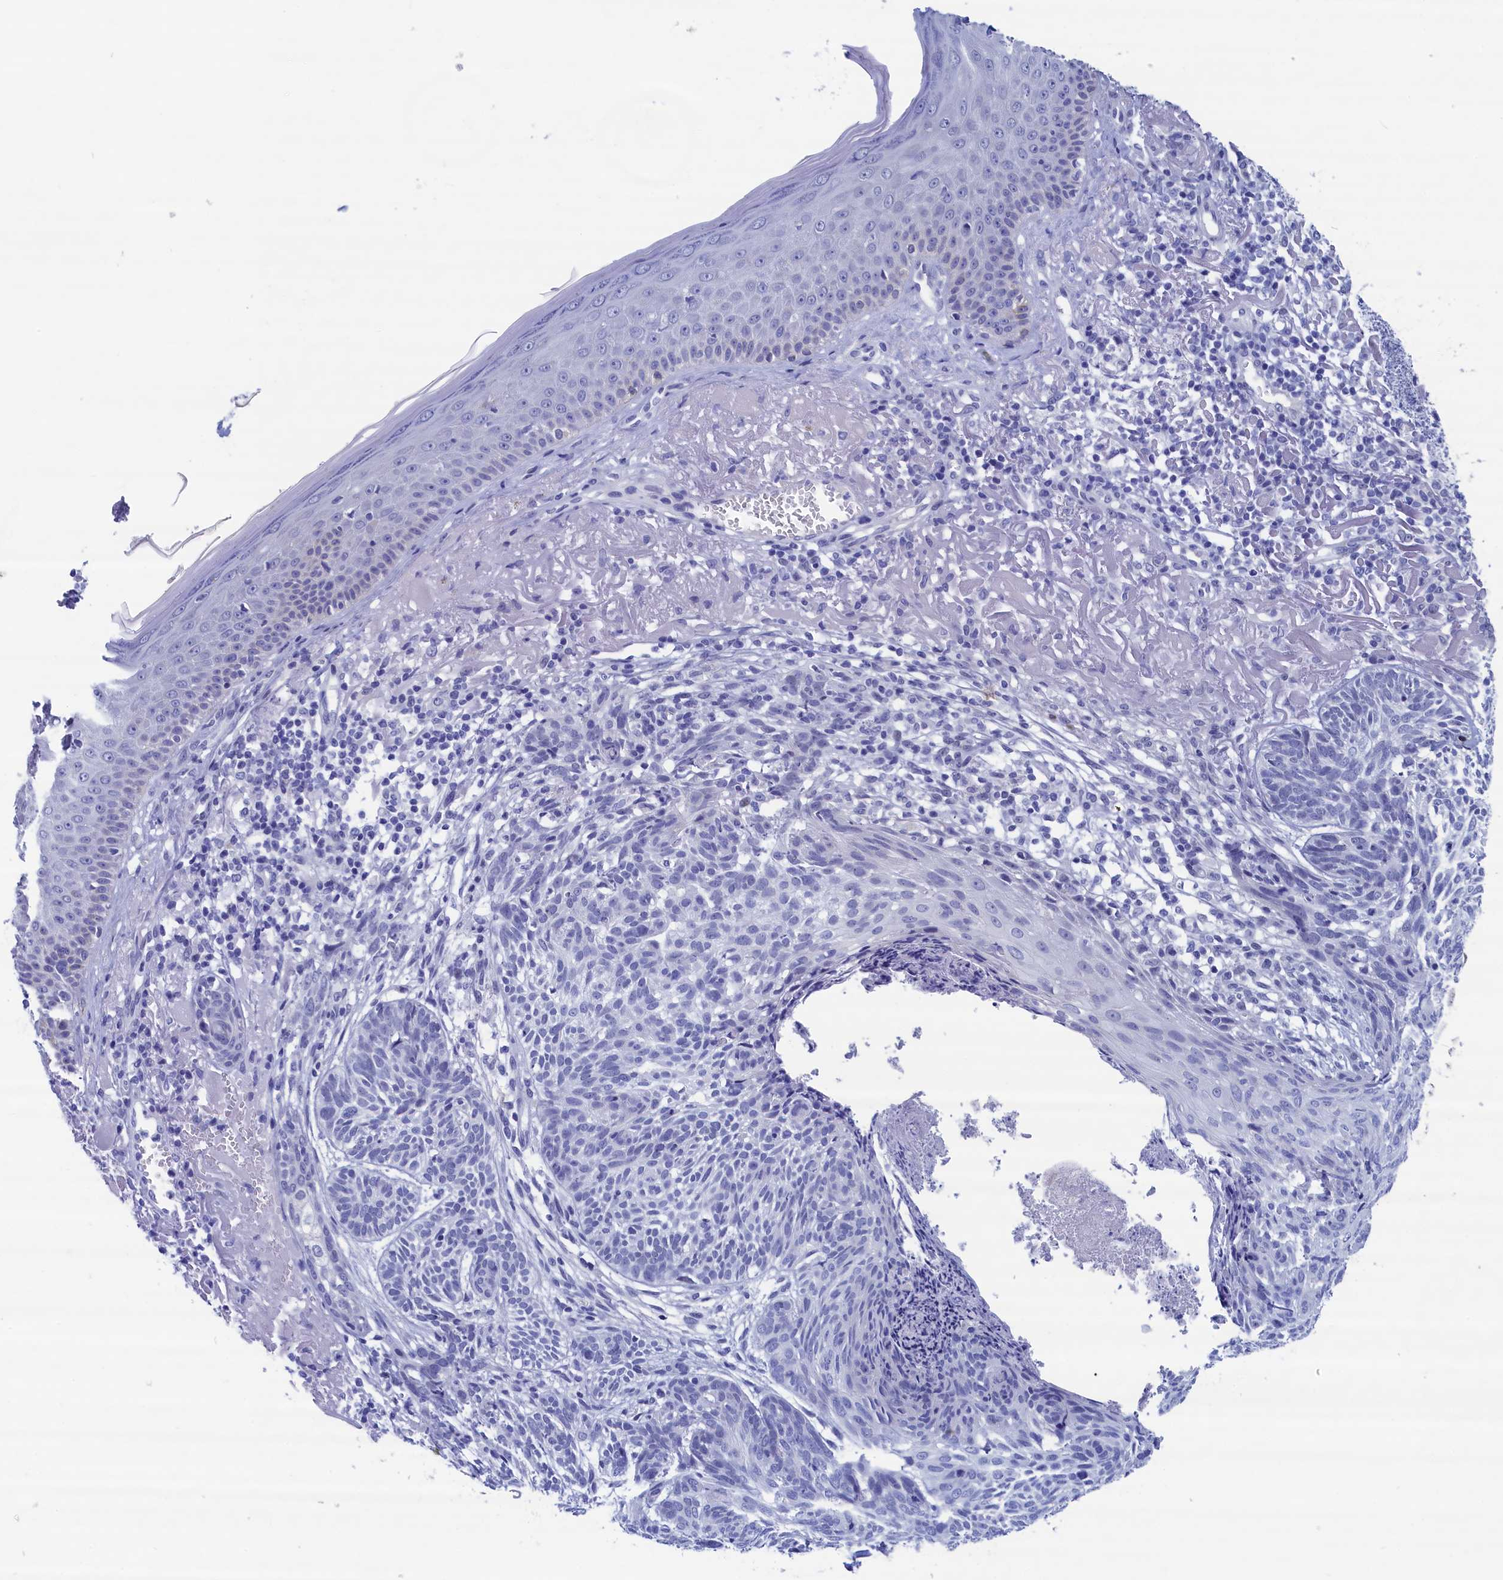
{"staining": {"intensity": "negative", "quantity": "none", "location": "none"}, "tissue": "skin cancer", "cell_type": "Tumor cells", "image_type": "cancer", "snomed": [{"axis": "morphology", "description": "Normal tissue, NOS"}, {"axis": "morphology", "description": "Basal cell carcinoma"}, {"axis": "topography", "description": "Skin"}], "caption": "Basal cell carcinoma (skin) was stained to show a protein in brown. There is no significant positivity in tumor cells.", "gene": "WDR83", "patient": {"sex": "male", "age": 66}}